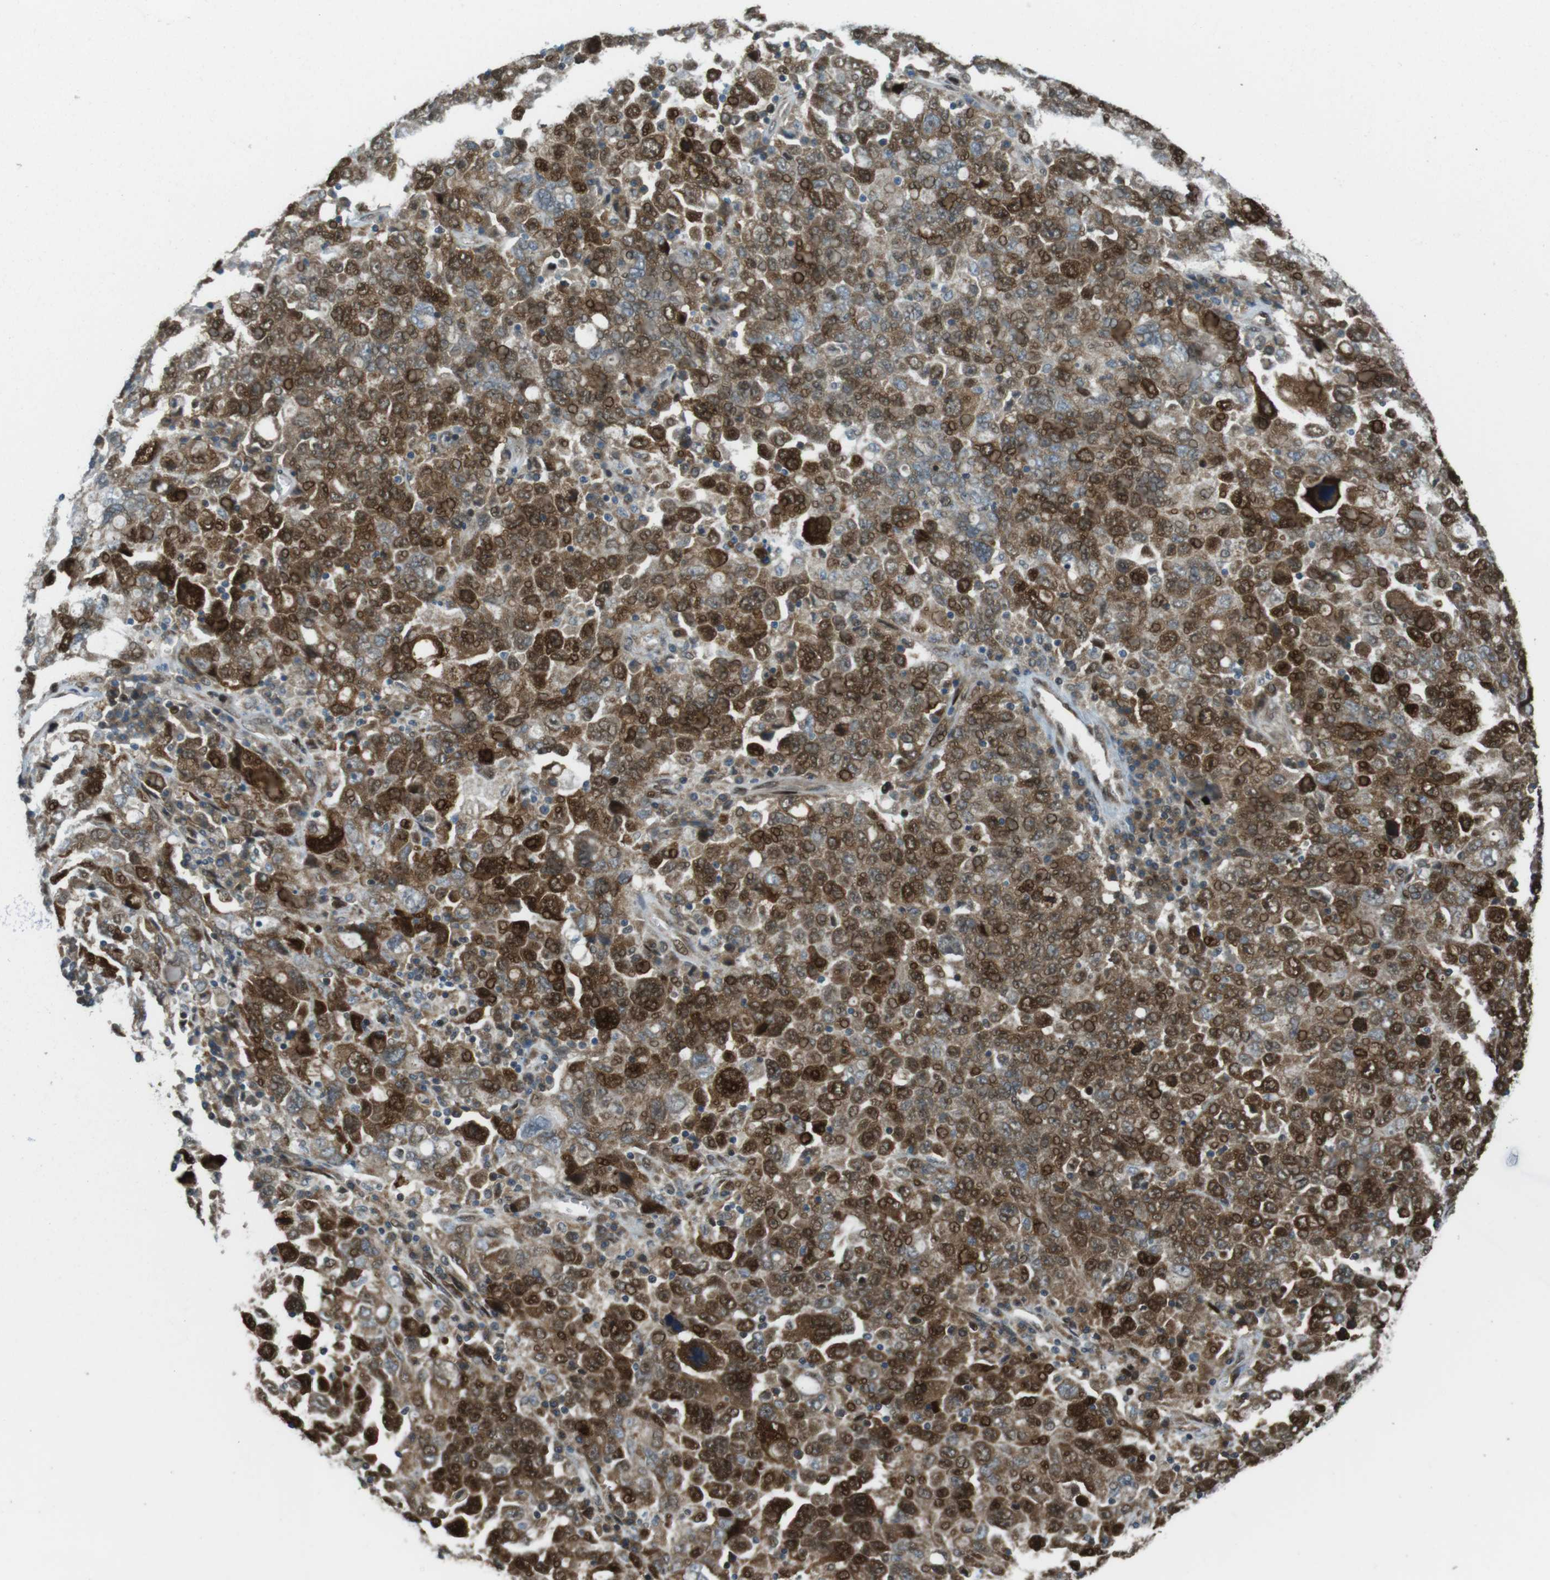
{"staining": {"intensity": "moderate", "quantity": "25%-75%", "location": "cytoplasmic/membranous,nuclear"}, "tissue": "ovarian cancer", "cell_type": "Tumor cells", "image_type": "cancer", "snomed": [{"axis": "morphology", "description": "Carcinoma, endometroid"}, {"axis": "topography", "description": "Ovary"}], "caption": "Tumor cells display moderate cytoplasmic/membranous and nuclear staining in about 25%-75% of cells in ovarian cancer.", "gene": "ZNF330", "patient": {"sex": "female", "age": 62}}